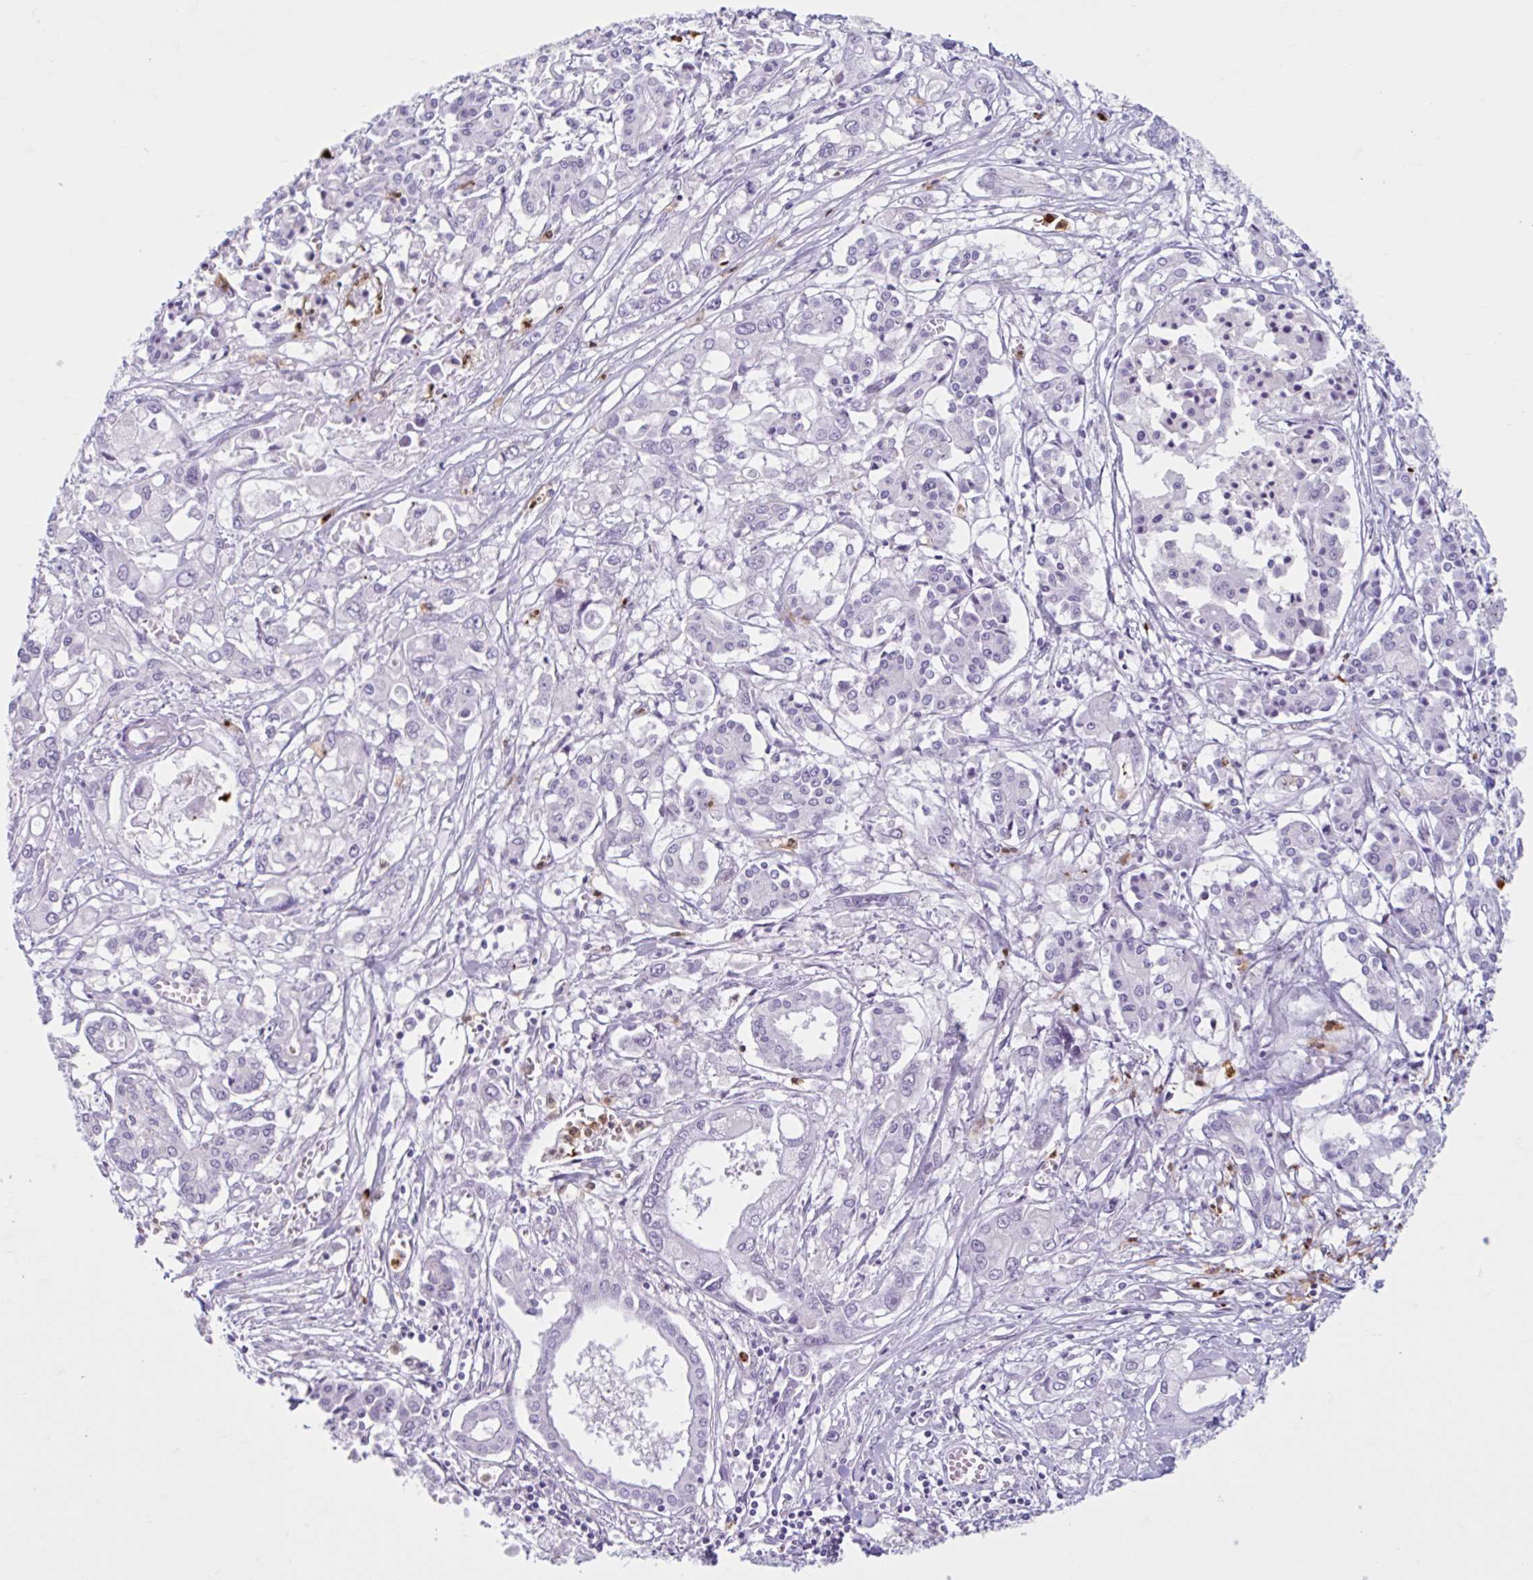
{"staining": {"intensity": "negative", "quantity": "none", "location": "none"}, "tissue": "pancreatic cancer", "cell_type": "Tumor cells", "image_type": "cancer", "snomed": [{"axis": "morphology", "description": "Adenocarcinoma, NOS"}, {"axis": "topography", "description": "Pancreas"}], "caption": "A high-resolution photomicrograph shows immunohistochemistry staining of pancreatic cancer, which shows no significant expression in tumor cells. The staining is performed using DAB (3,3'-diaminobenzidine) brown chromogen with nuclei counter-stained in using hematoxylin.", "gene": "CEP120", "patient": {"sex": "male", "age": 71}}